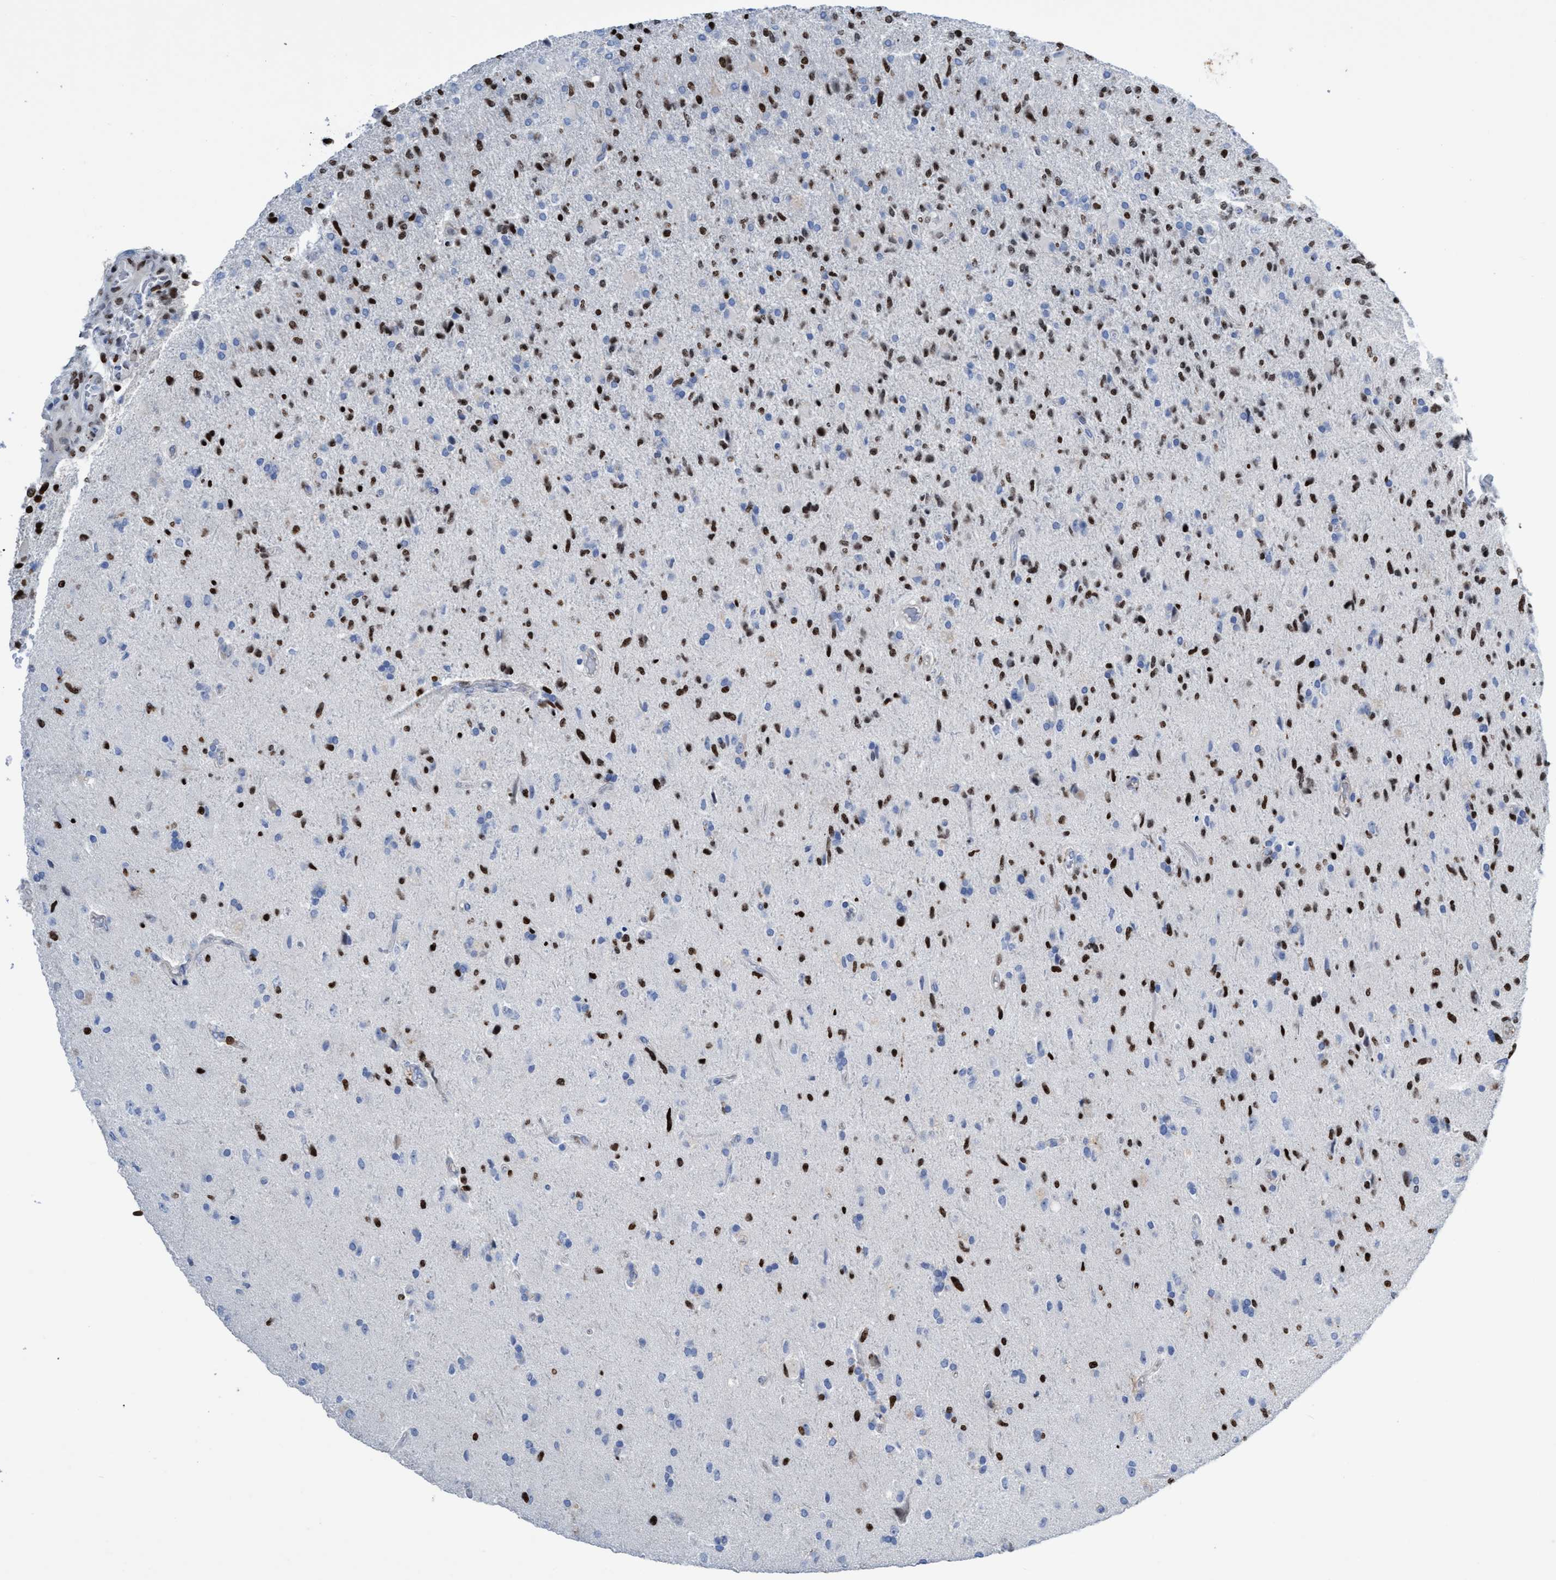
{"staining": {"intensity": "strong", "quantity": "25%-75%", "location": "nuclear"}, "tissue": "glioma", "cell_type": "Tumor cells", "image_type": "cancer", "snomed": [{"axis": "morphology", "description": "Glioma, malignant, High grade"}, {"axis": "topography", "description": "Brain"}], "caption": "A brown stain highlights strong nuclear positivity of a protein in glioma tumor cells.", "gene": "CBX2", "patient": {"sex": "male", "age": 72}}